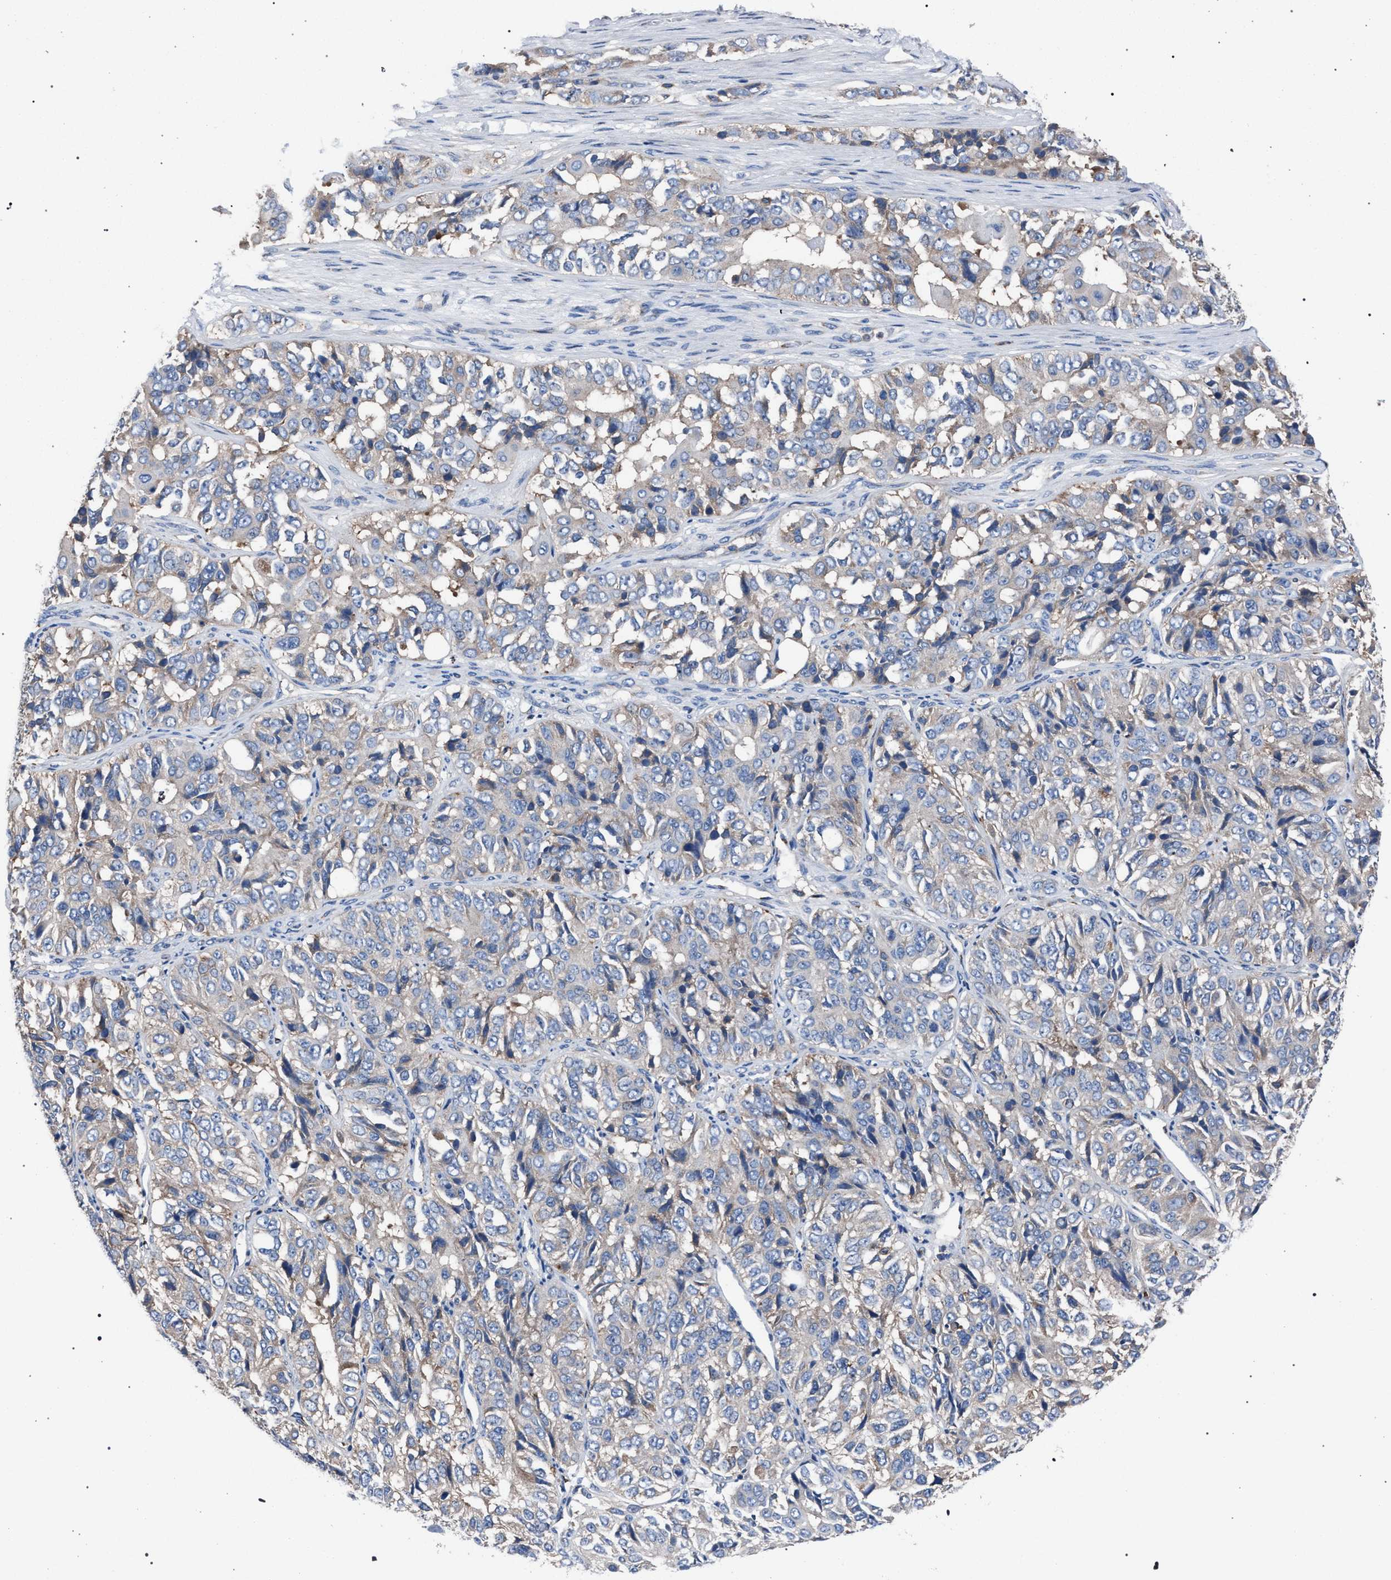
{"staining": {"intensity": "weak", "quantity": "25%-75%", "location": "cytoplasmic/membranous"}, "tissue": "ovarian cancer", "cell_type": "Tumor cells", "image_type": "cancer", "snomed": [{"axis": "morphology", "description": "Carcinoma, endometroid"}, {"axis": "topography", "description": "Ovary"}], "caption": "DAB (3,3'-diaminobenzidine) immunohistochemical staining of human endometroid carcinoma (ovarian) demonstrates weak cytoplasmic/membranous protein expression in about 25%-75% of tumor cells.", "gene": "ATP6V0A1", "patient": {"sex": "female", "age": 51}}